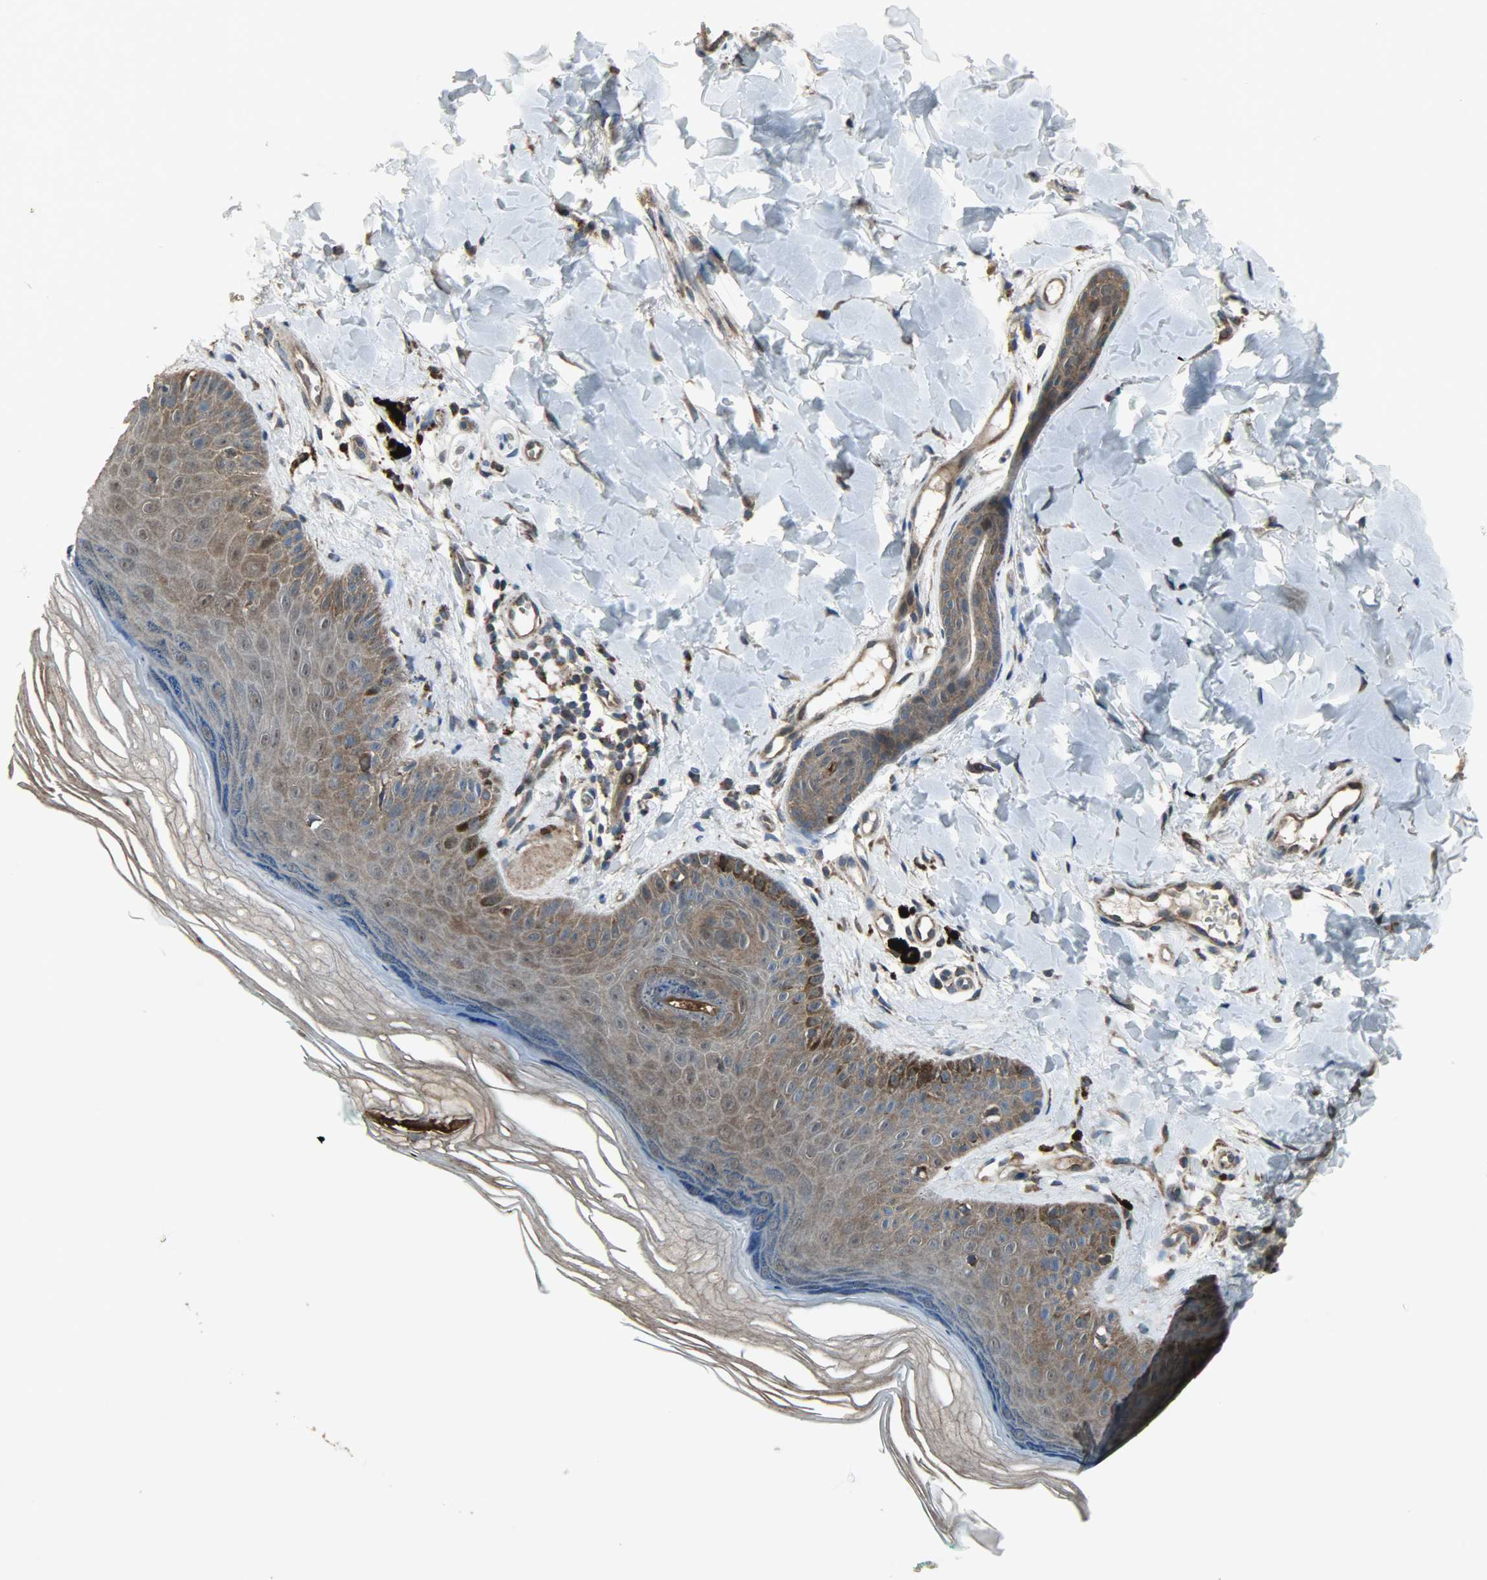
{"staining": {"intensity": "moderate", "quantity": ">75%", "location": "cytoplasmic/membranous"}, "tissue": "skin", "cell_type": "Fibroblasts", "image_type": "normal", "snomed": [{"axis": "morphology", "description": "Normal tissue, NOS"}, {"axis": "topography", "description": "Skin"}], "caption": "Protein expression analysis of unremarkable skin exhibits moderate cytoplasmic/membranous expression in approximately >75% of fibroblasts. (DAB (3,3'-diaminobenzidine) IHC with brightfield microscopy, high magnification).", "gene": "AMT", "patient": {"sex": "male", "age": 26}}